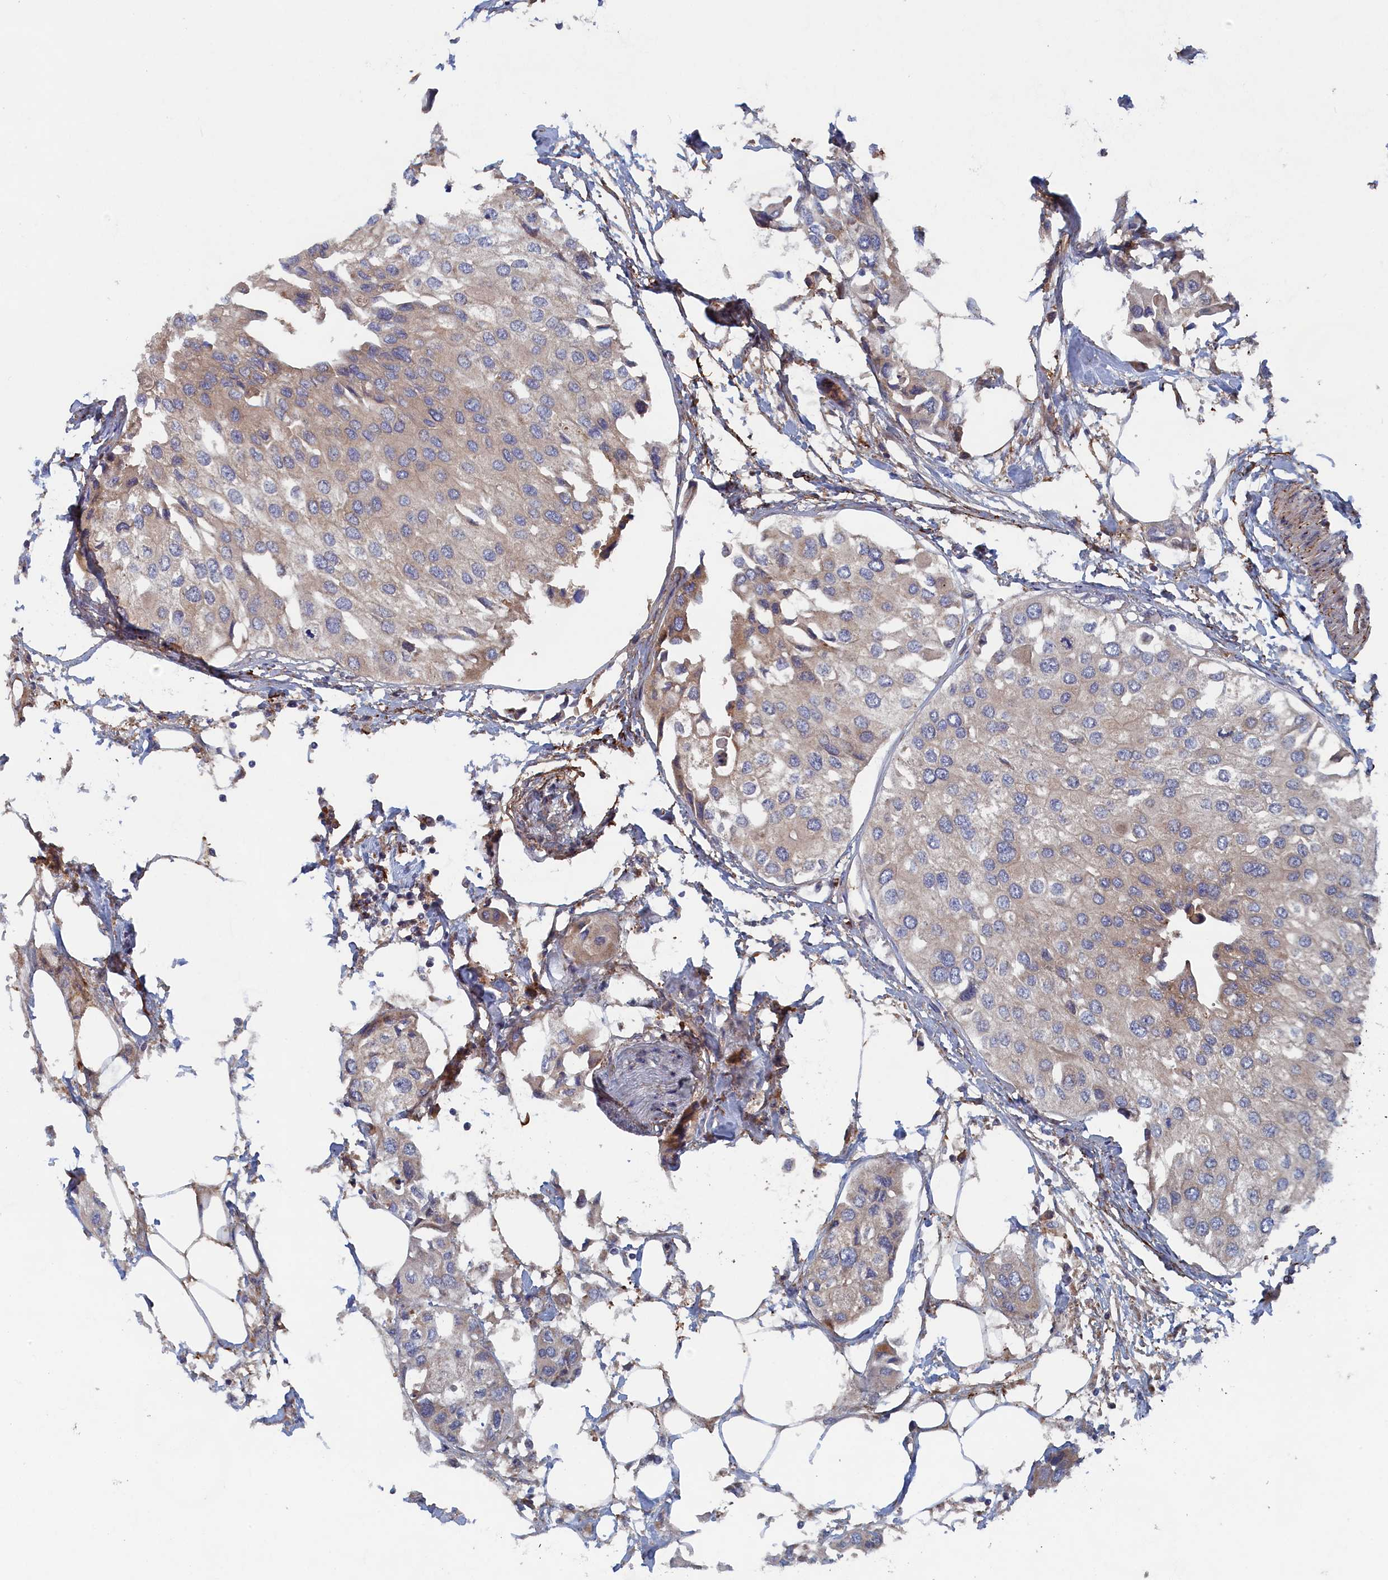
{"staining": {"intensity": "weak", "quantity": "<25%", "location": "cytoplasmic/membranous"}, "tissue": "urothelial cancer", "cell_type": "Tumor cells", "image_type": "cancer", "snomed": [{"axis": "morphology", "description": "Urothelial carcinoma, High grade"}, {"axis": "topography", "description": "Urinary bladder"}], "caption": "Urothelial carcinoma (high-grade) was stained to show a protein in brown. There is no significant staining in tumor cells.", "gene": "TMEM196", "patient": {"sex": "male", "age": 64}}